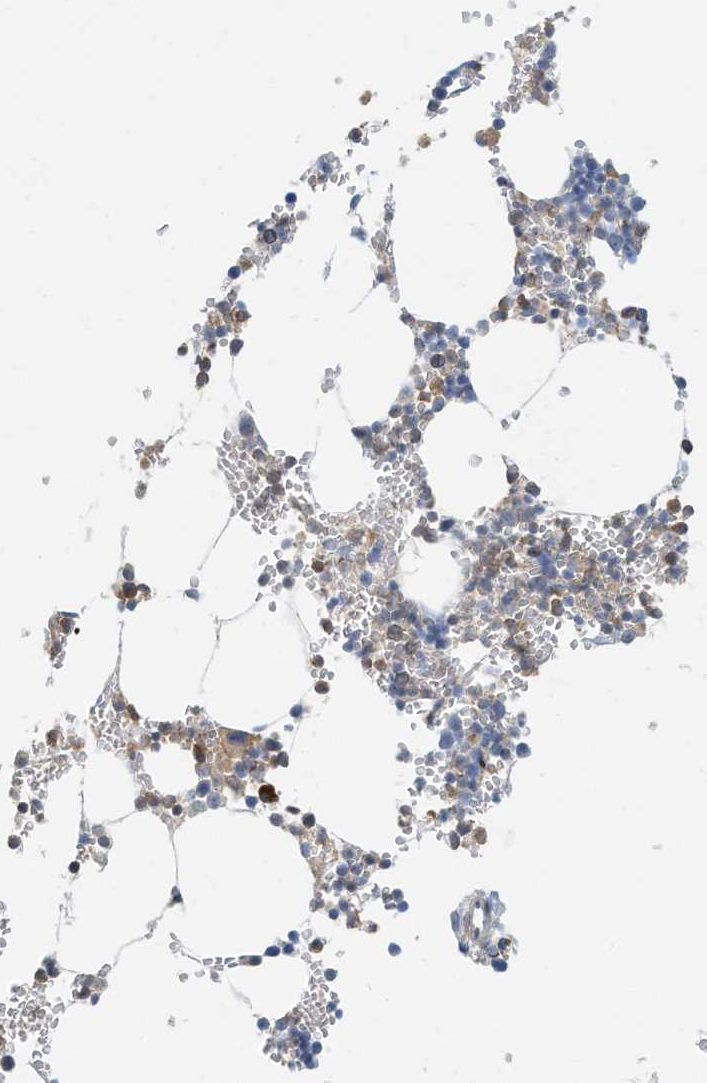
{"staining": {"intensity": "moderate", "quantity": "<25%", "location": "cytoplasmic/membranous"}, "tissue": "bone marrow", "cell_type": "Hematopoietic cells", "image_type": "normal", "snomed": [{"axis": "morphology", "description": "Normal tissue, NOS"}, {"axis": "topography", "description": "Bone marrow"}], "caption": "IHC of normal bone marrow demonstrates low levels of moderate cytoplasmic/membranous staining in about <25% of hematopoietic cells.", "gene": "MICAL1", "patient": {"sex": "male", "age": 70}}